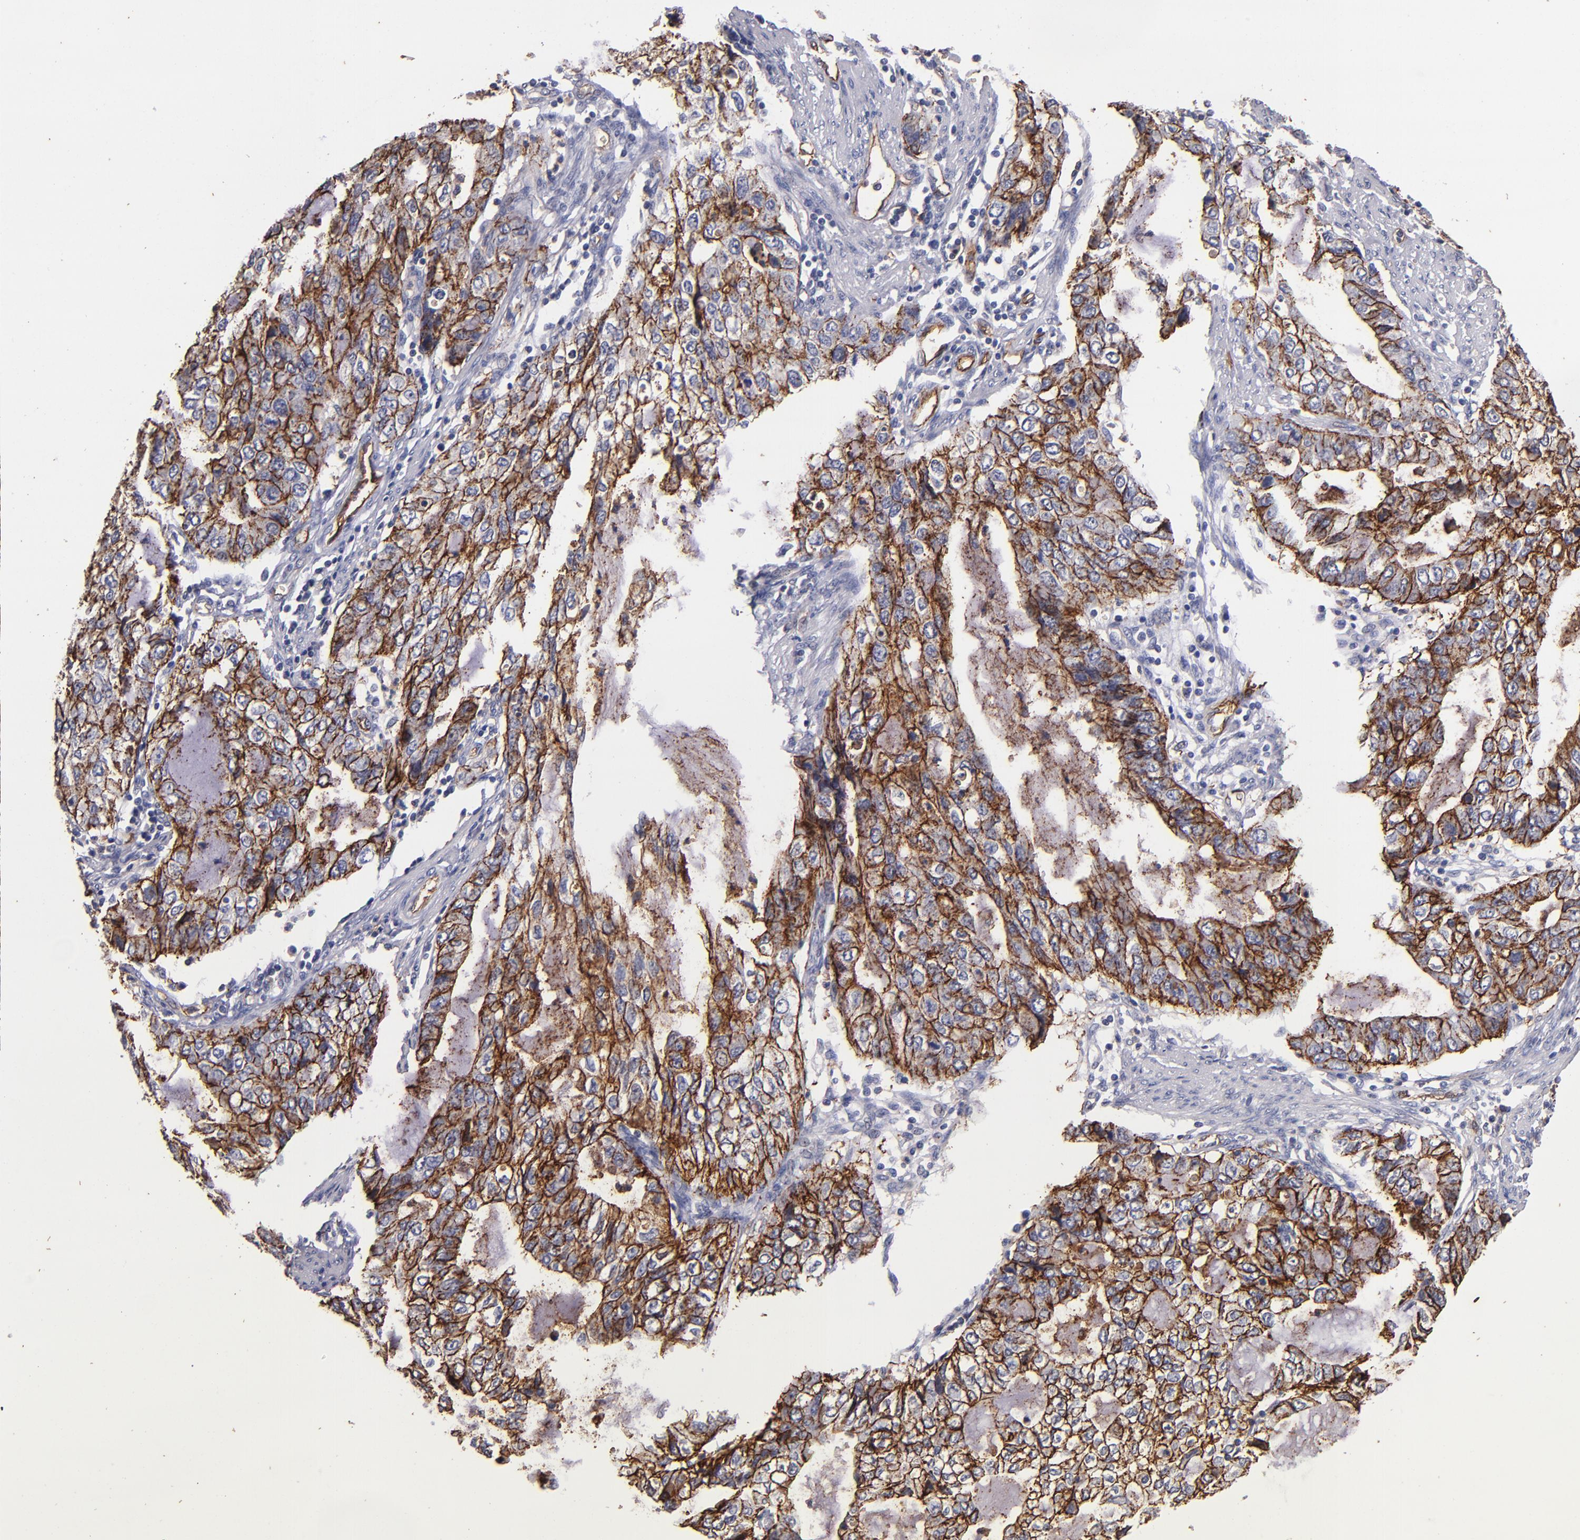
{"staining": {"intensity": "strong", "quantity": ">75%", "location": "cytoplasmic/membranous"}, "tissue": "stomach cancer", "cell_type": "Tumor cells", "image_type": "cancer", "snomed": [{"axis": "morphology", "description": "Adenocarcinoma, NOS"}, {"axis": "topography", "description": "Stomach, upper"}], "caption": "An image of human stomach adenocarcinoma stained for a protein demonstrates strong cytoplasmic/membranous brown staining in tumor cells. (DAB = brown stain, brightfield microscopy at high magnification).", "gene": "CLDN5", "patient": {"sex": "female", "age": 52}}